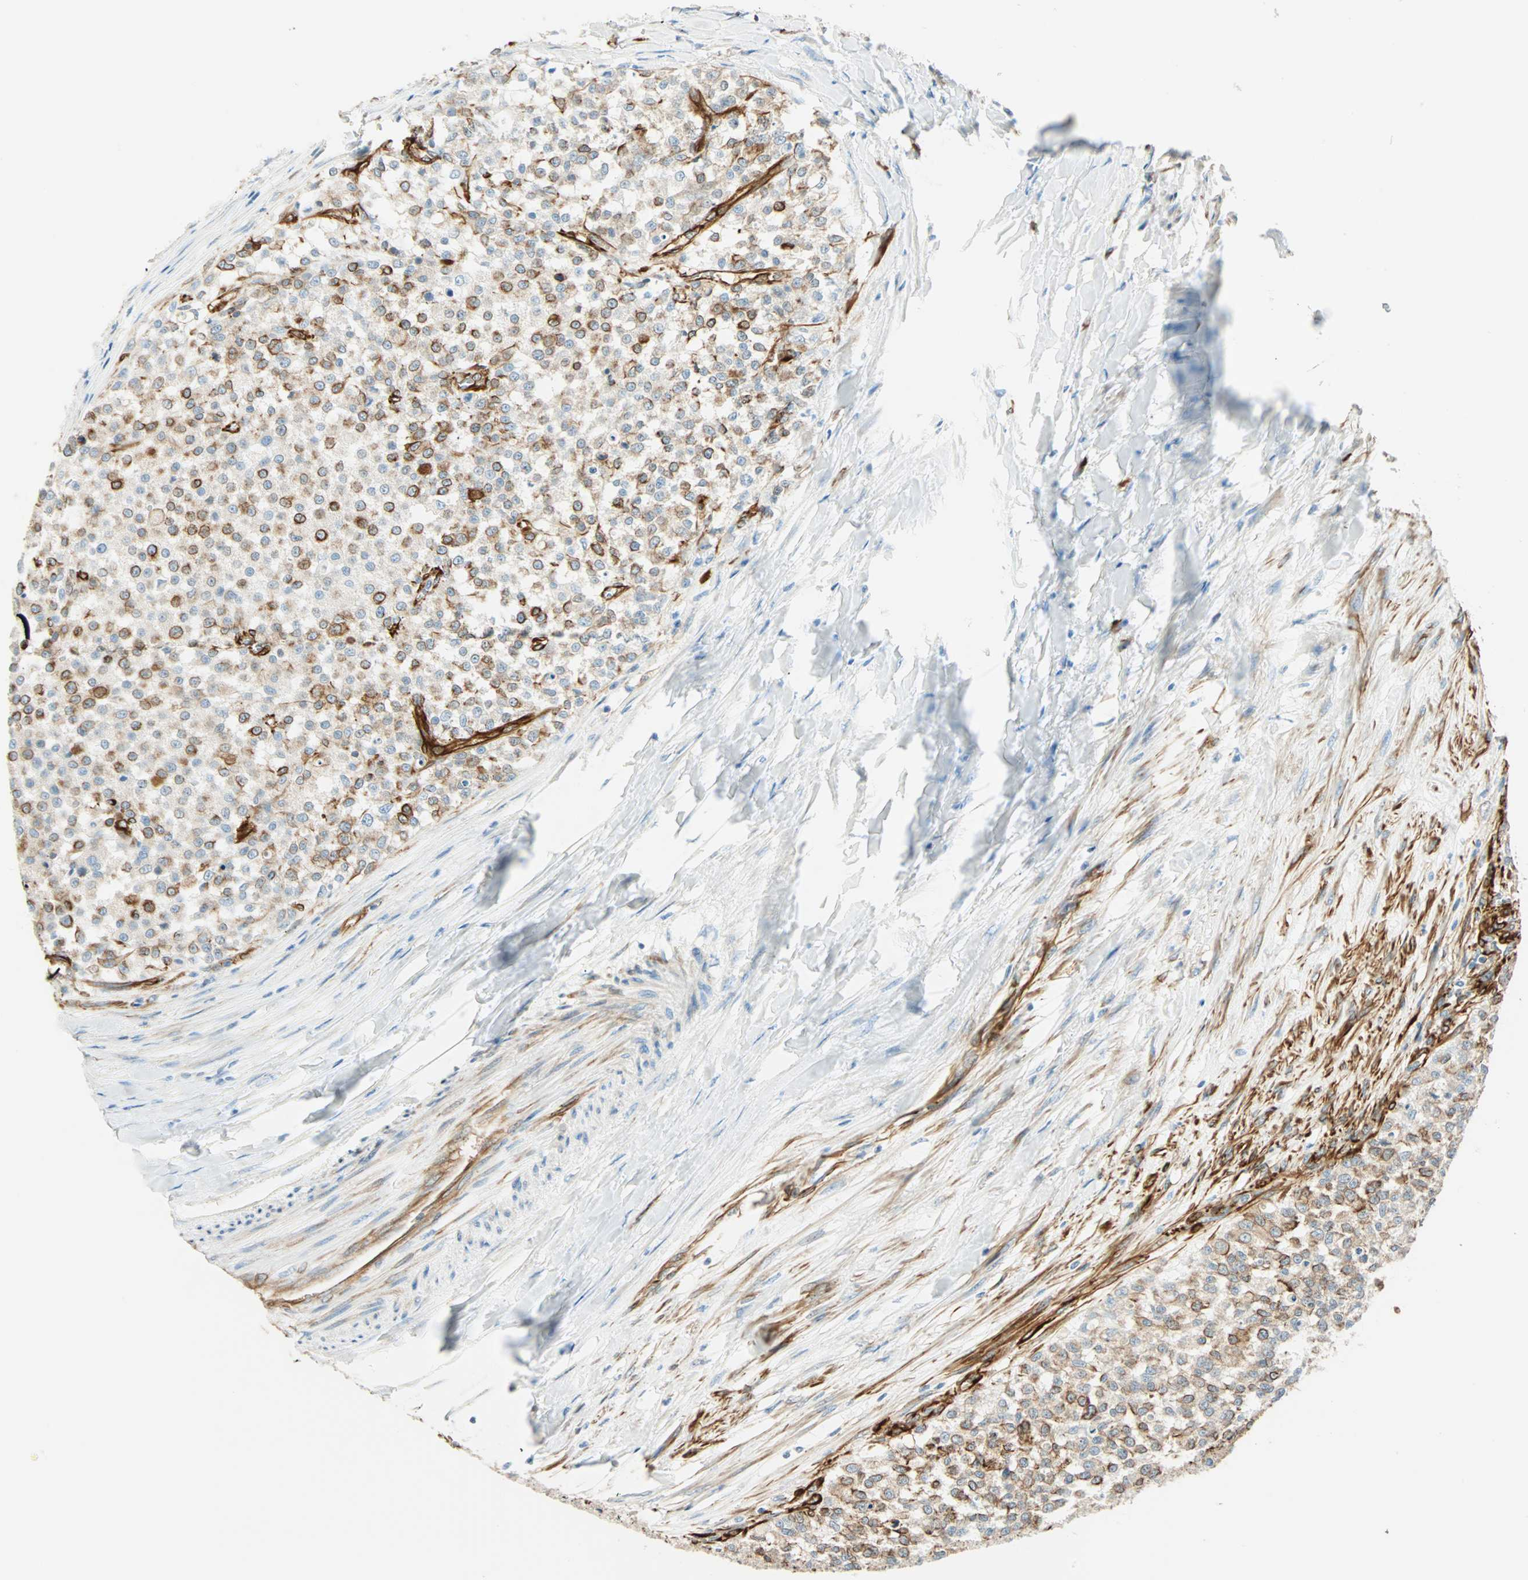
{"staining": {"intensity": "moderate", "quantity": "25%-75%", "location": "cytoplasmic/membranous"}, "tissue": "testis cancer", "cell_type": "Tumor cells", "image_type": "cancer", "snomed": [{"axis": "morphology", "description": "Seminoma, NOS"}, {"axis": "topography", "description": "Testis"}], "caption": "This is an image of IHC staining of testis cancer (seminoma), which shows moderate expression in the cytoplasmic/membranous of tumor cells.", "gene": "NES", "patient": {"sex": "male", "age": 59}}